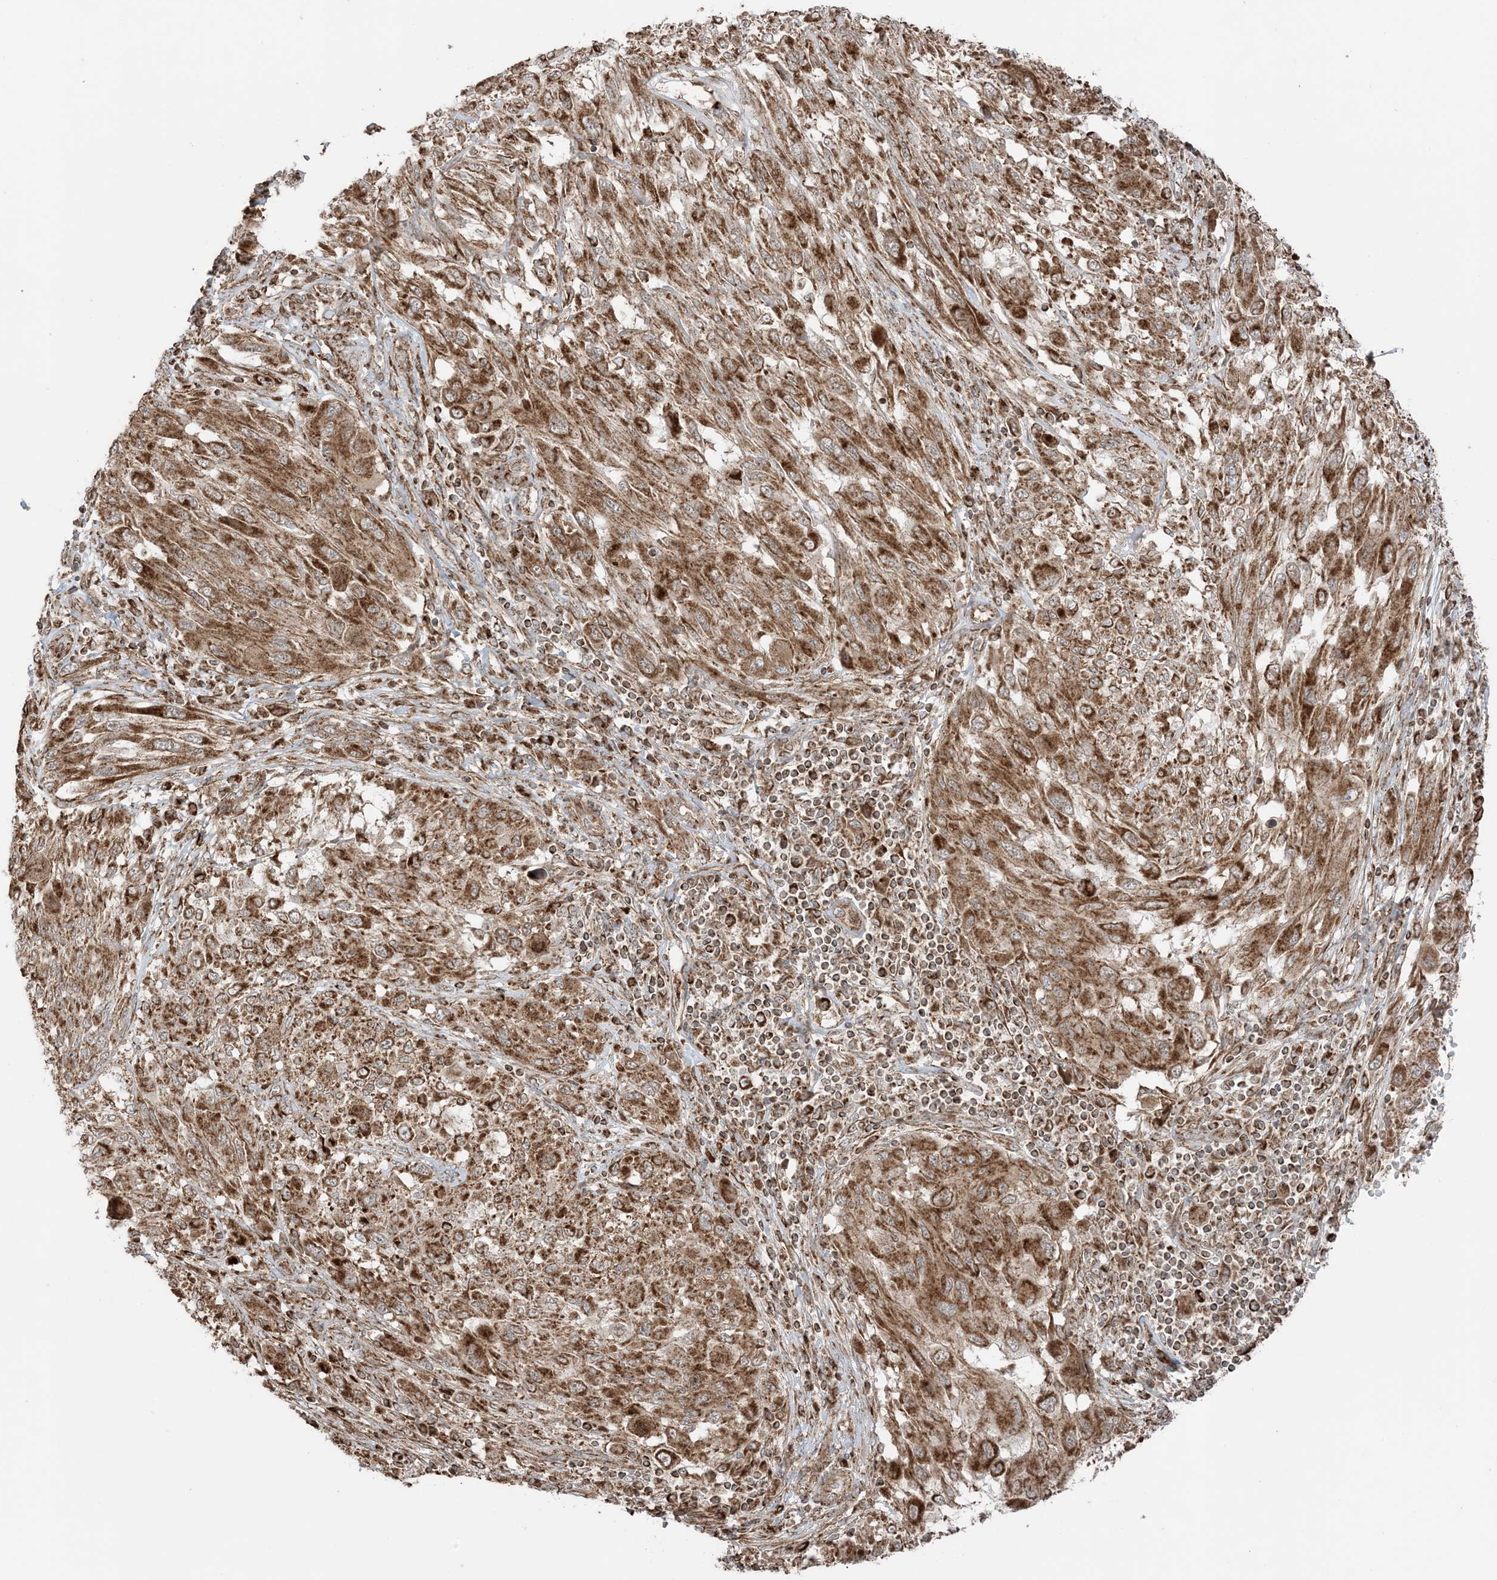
{"staining": {"intensity": "strong", "quantity": ">75%", "location": "cytoplasmic/membranous"}, "tissue": "melanoma", "cell_type": "Tumor cells", "image_type": "cancer", "snomed": [{"axis": "morphology", "description": "Malignant melanoma, NOS"}, {"axis": "topography", "description": "Skin"}], "caption": "A histopathology image showing strong cytoplasmic/membranous expression in about >75% of tumor cells in malignant melanoma, as visualized by brown immunohistochemical staining.", "gene": "N4BP3", "patient": {"sex": "female", "age": 91}}